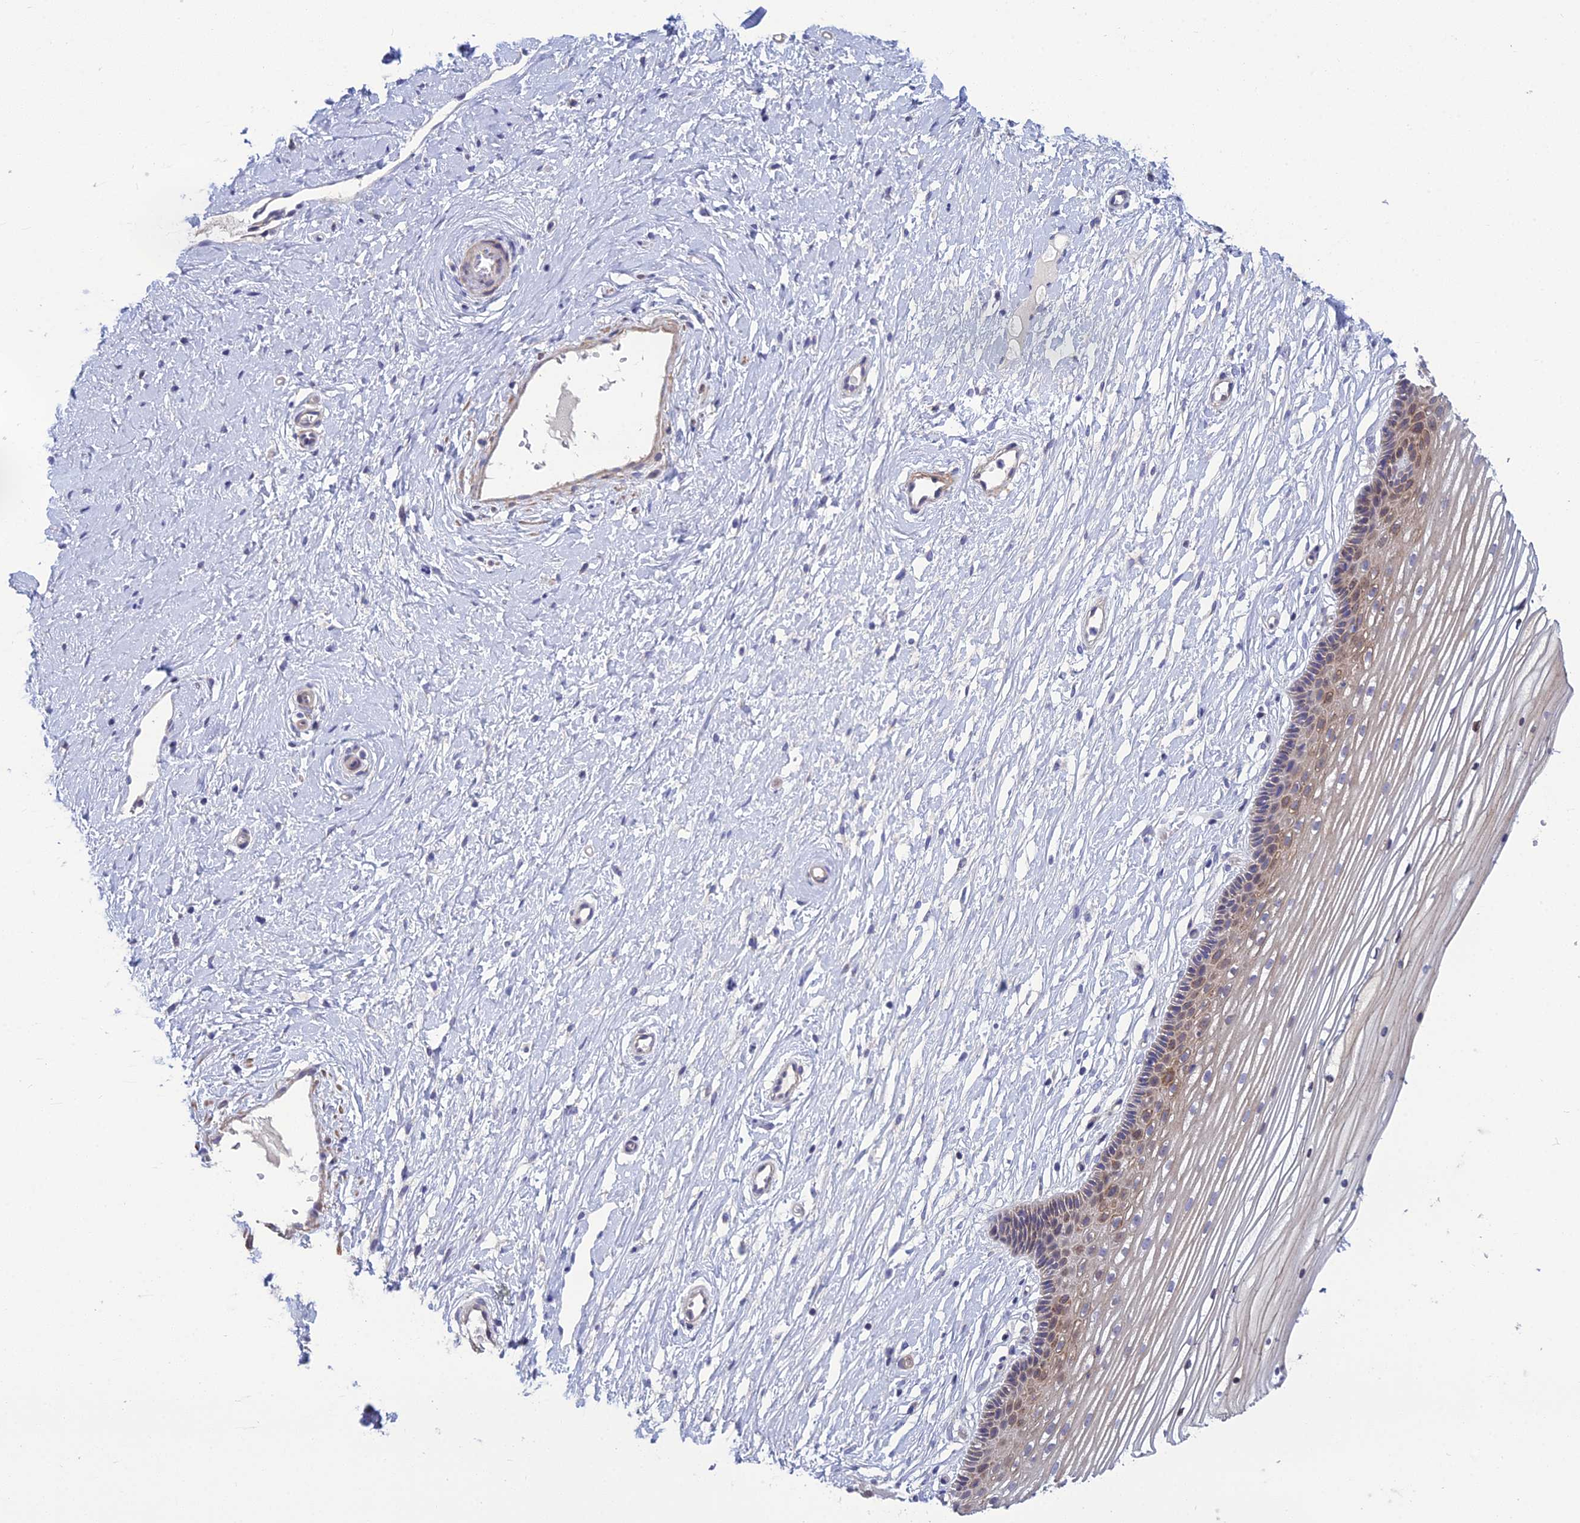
{"staining": {"intensity": "moderate", "quantity": "25%-75%", "location": "cytoplasmic/membranous"}, "tissue": "vagina", "cell_type": "Squamous epithelial cells", "image_type": "normal", "snomed": [{"axis": "morphology", "description": "Normal tissue, NOS"}, {"axis": "topography", "description": "Vagina"}, {"axis": "topography", "description": "Cervix"}], "caption": "Moderate cytoplasmic/membranous expression is appreciated in approximately 25%-75% of squamous epithelial cells in unremarkable vagina.", "gene": "LZTS2", "patient": {"sex": "female", "age": 40}}